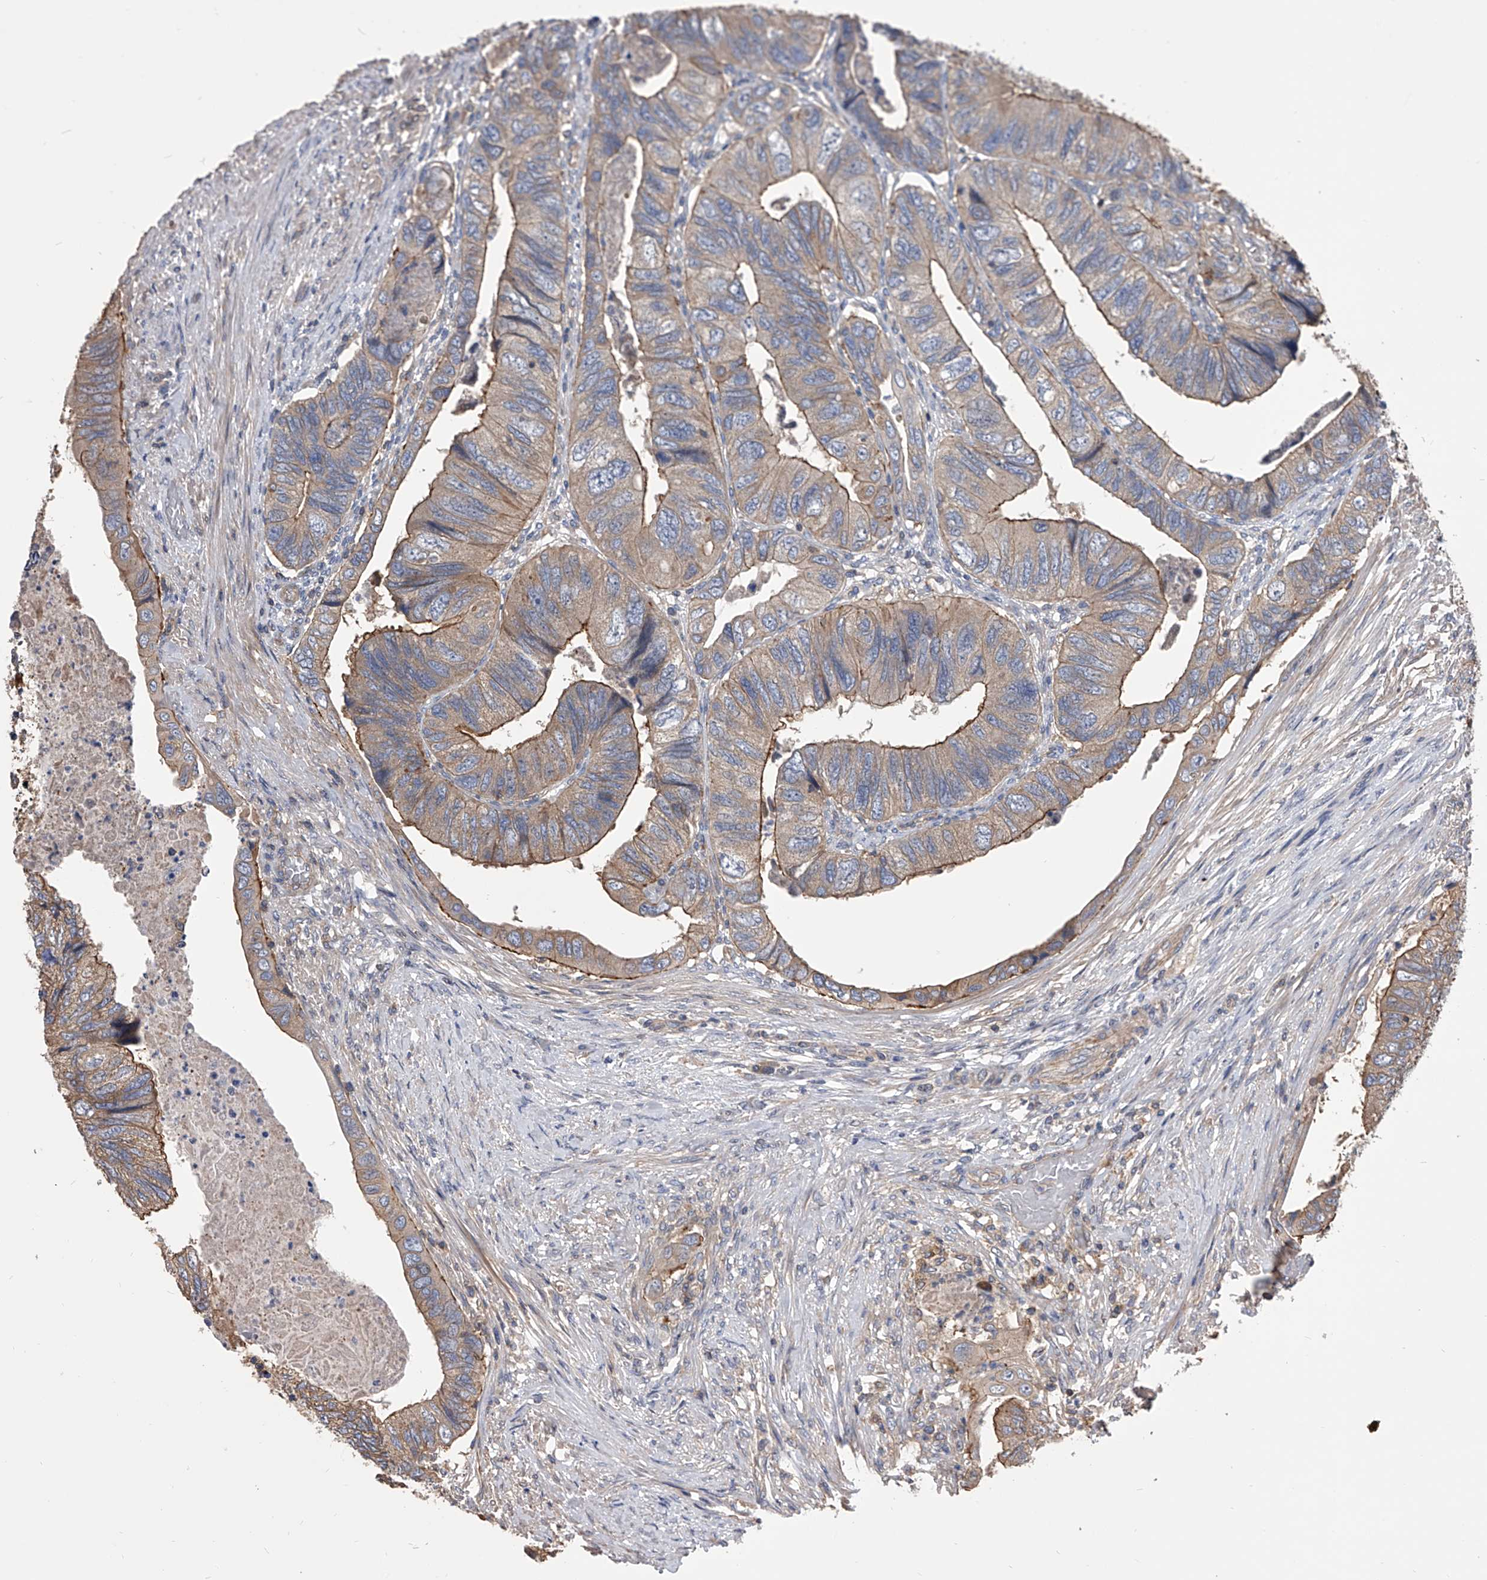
{"staining": {"intensity": "moderate", "quantity": "25%-75%", "location": "cytoplasmic/membranous"}, "tissue": "colorectal cancer", "cell_type": "Tumor cells", "image_type": "cancer", "snomed": [{"axis": "morphology", "description": "Adenocarcinoma, NOS"}, {"axis": "topography", "description": "Rectum"}], "caption": "Tumor cells exhibit moderate cytoplasmic/membranous positivity in approximately 25%-75% of cells in colorectal adenocarcinoma. The staining was performed using DAB to visualize the protein expression in brown, while the nuclei were stained in blue with hematoxylin (Magnification: 20x).", "gene": "CUL7", "patient": {"sex": "male", "age": 63}}